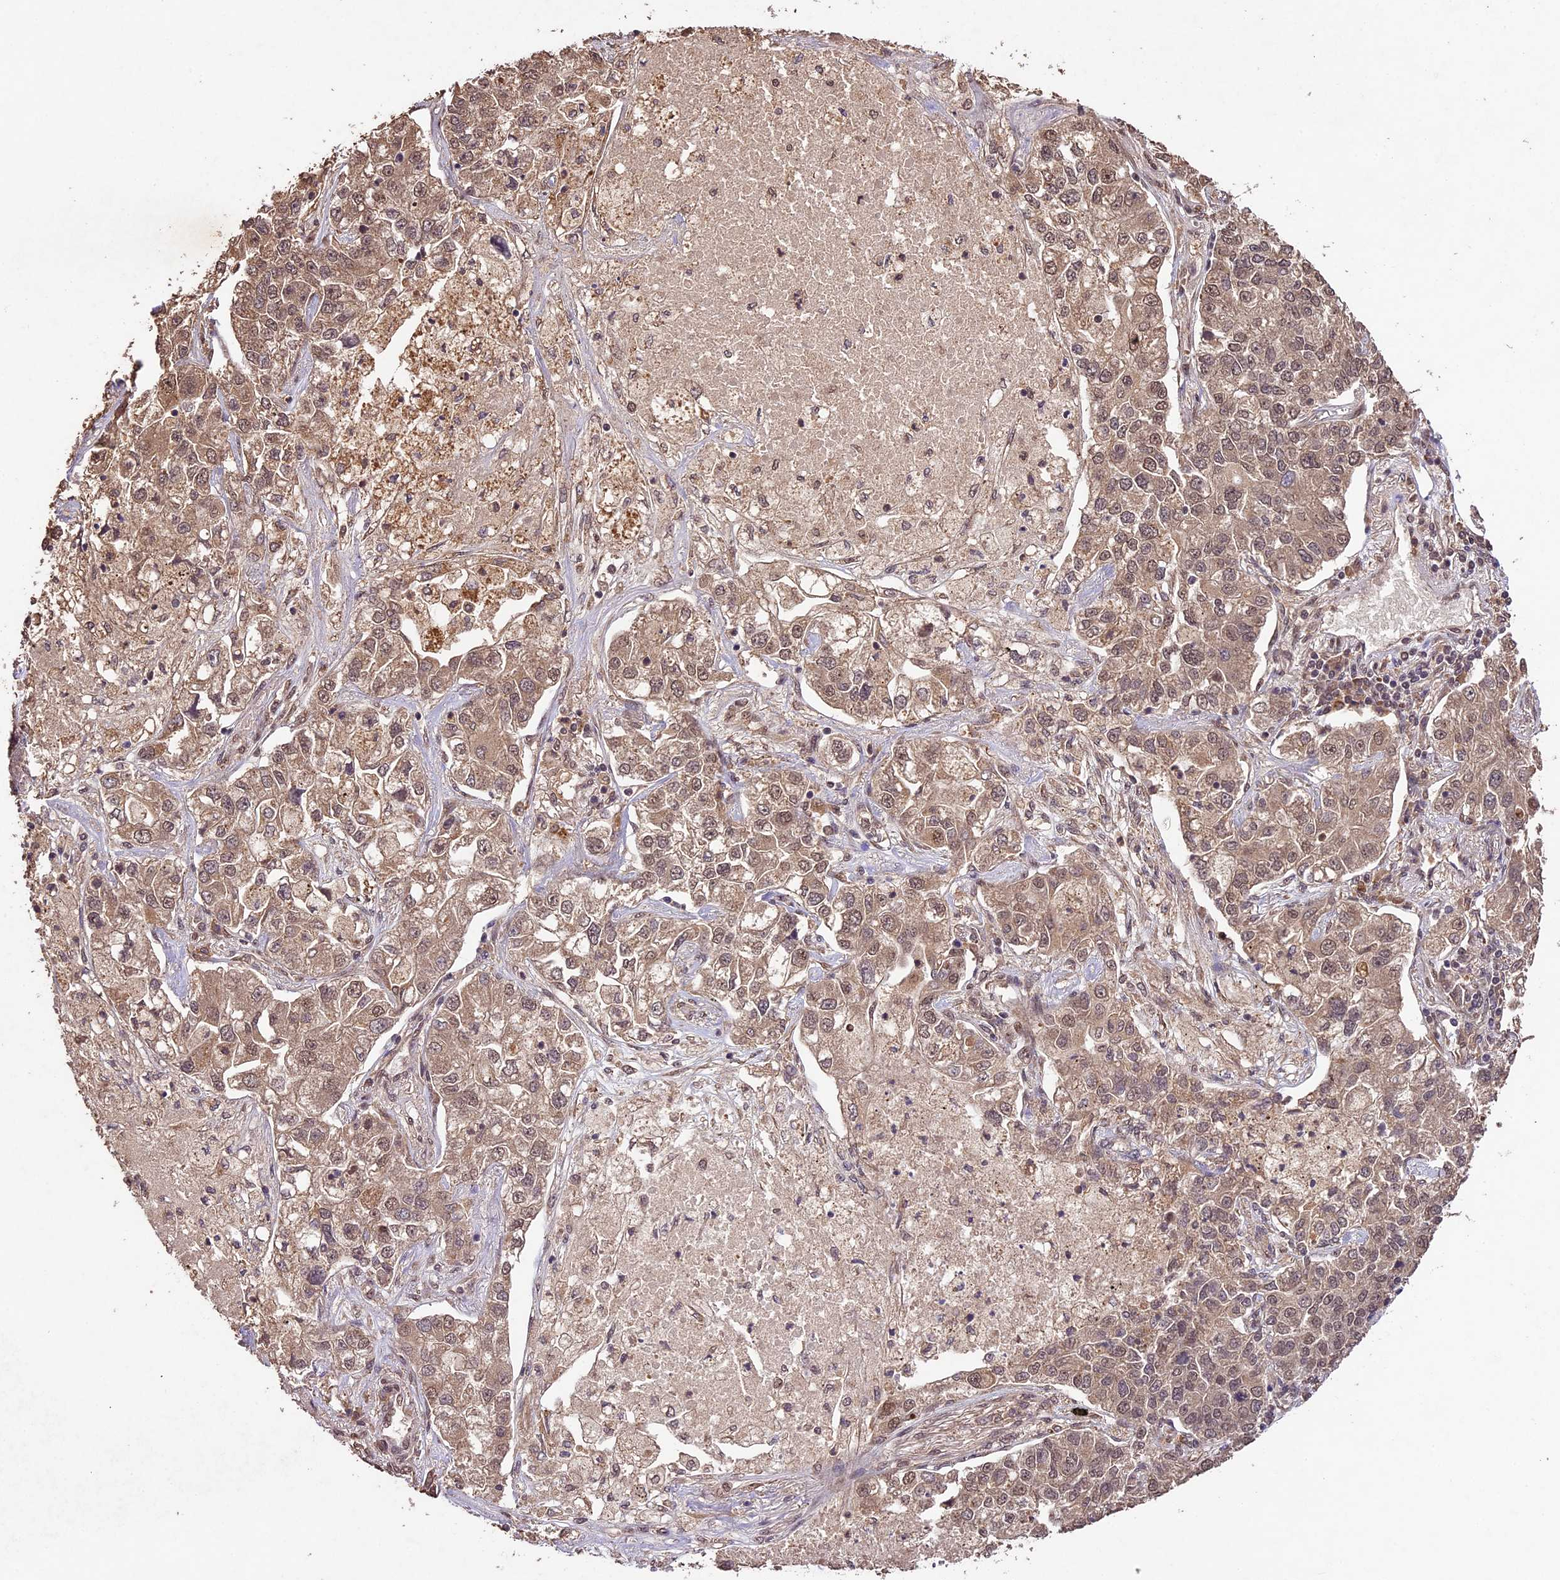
{"staining": {"intensity": "moderate", "quantity": ">75%", "location": "cytoplasmic/membranous,nuclear"}, "tissue": "lung cancer", "cell_type": "Tumor cells", "image_type": "cancer", "snomed": [{"axis": "morphology", "description": "Adenocarcinoma, NOS"}, {"axis": "topography", "description": "Lung"}], "caption": "Tumor cells show moderate cytoplasmic/membranous and nuclear positivity in about >75% of cells in lung cancer (adenocarcinoma).", "gene": "CDKN2AIP", "patient": {"sex": "male", "age": 49}}